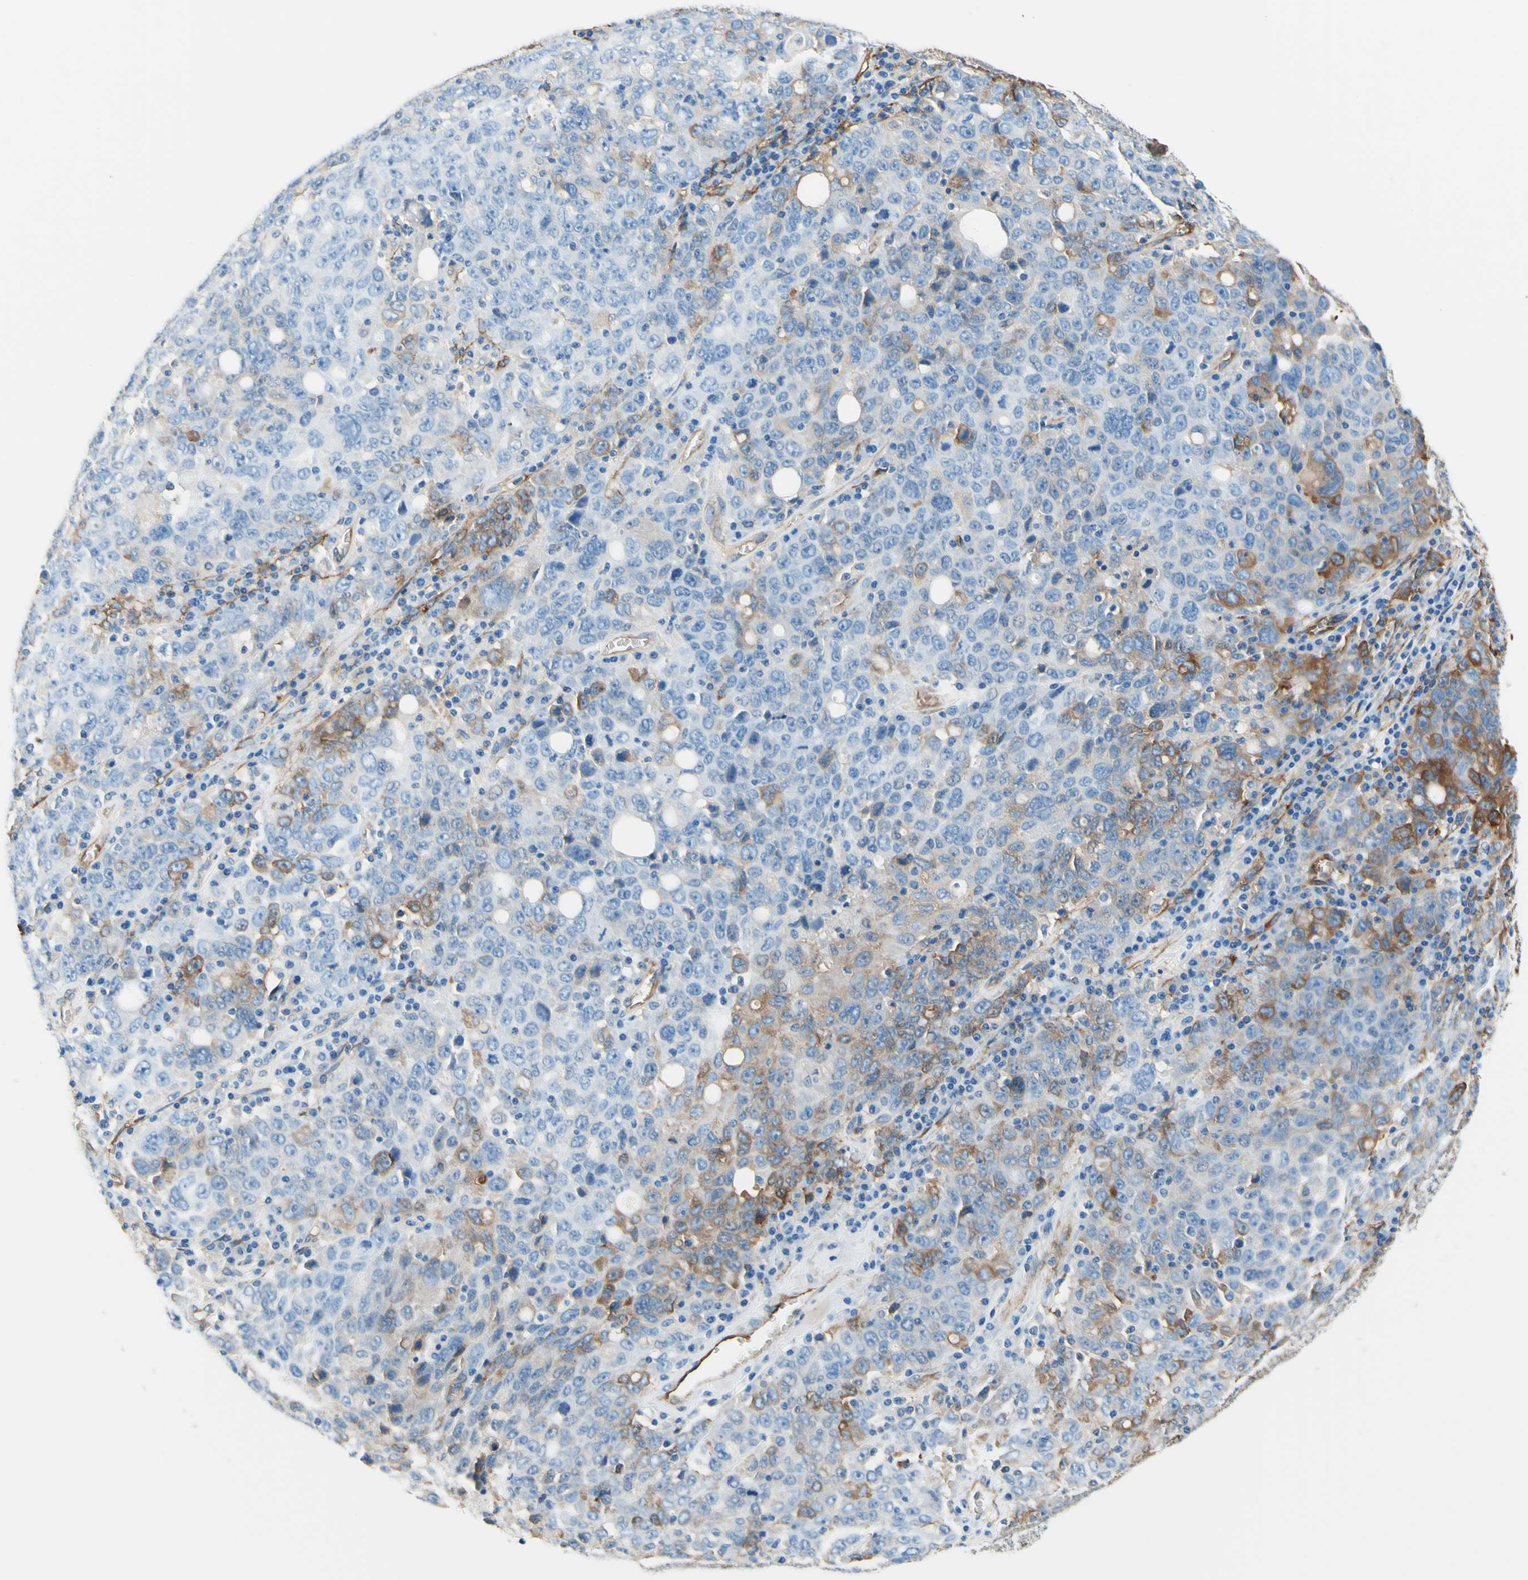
{"staining": {"intensity": "weak", "quantity": "<25%", "location": "cytoplasmic/membranous"}, "tissue": "ovarian cancer", "cell_type": "Tumor cells", "image_type": "cancer", "snomed": [{"axis": "morphology", "description": "Carcinoma, endometroid"}, {"axis": "topography", "description": "Ovary"}], "caption": "There is no significant expression in tumor cells of ovarian endometroid carcinoma. (DAB IHC visualized using brightfield microscopy, high magnification).", "gene": "DPYSL3", "patient": {"sex": "female", "age": 62}}